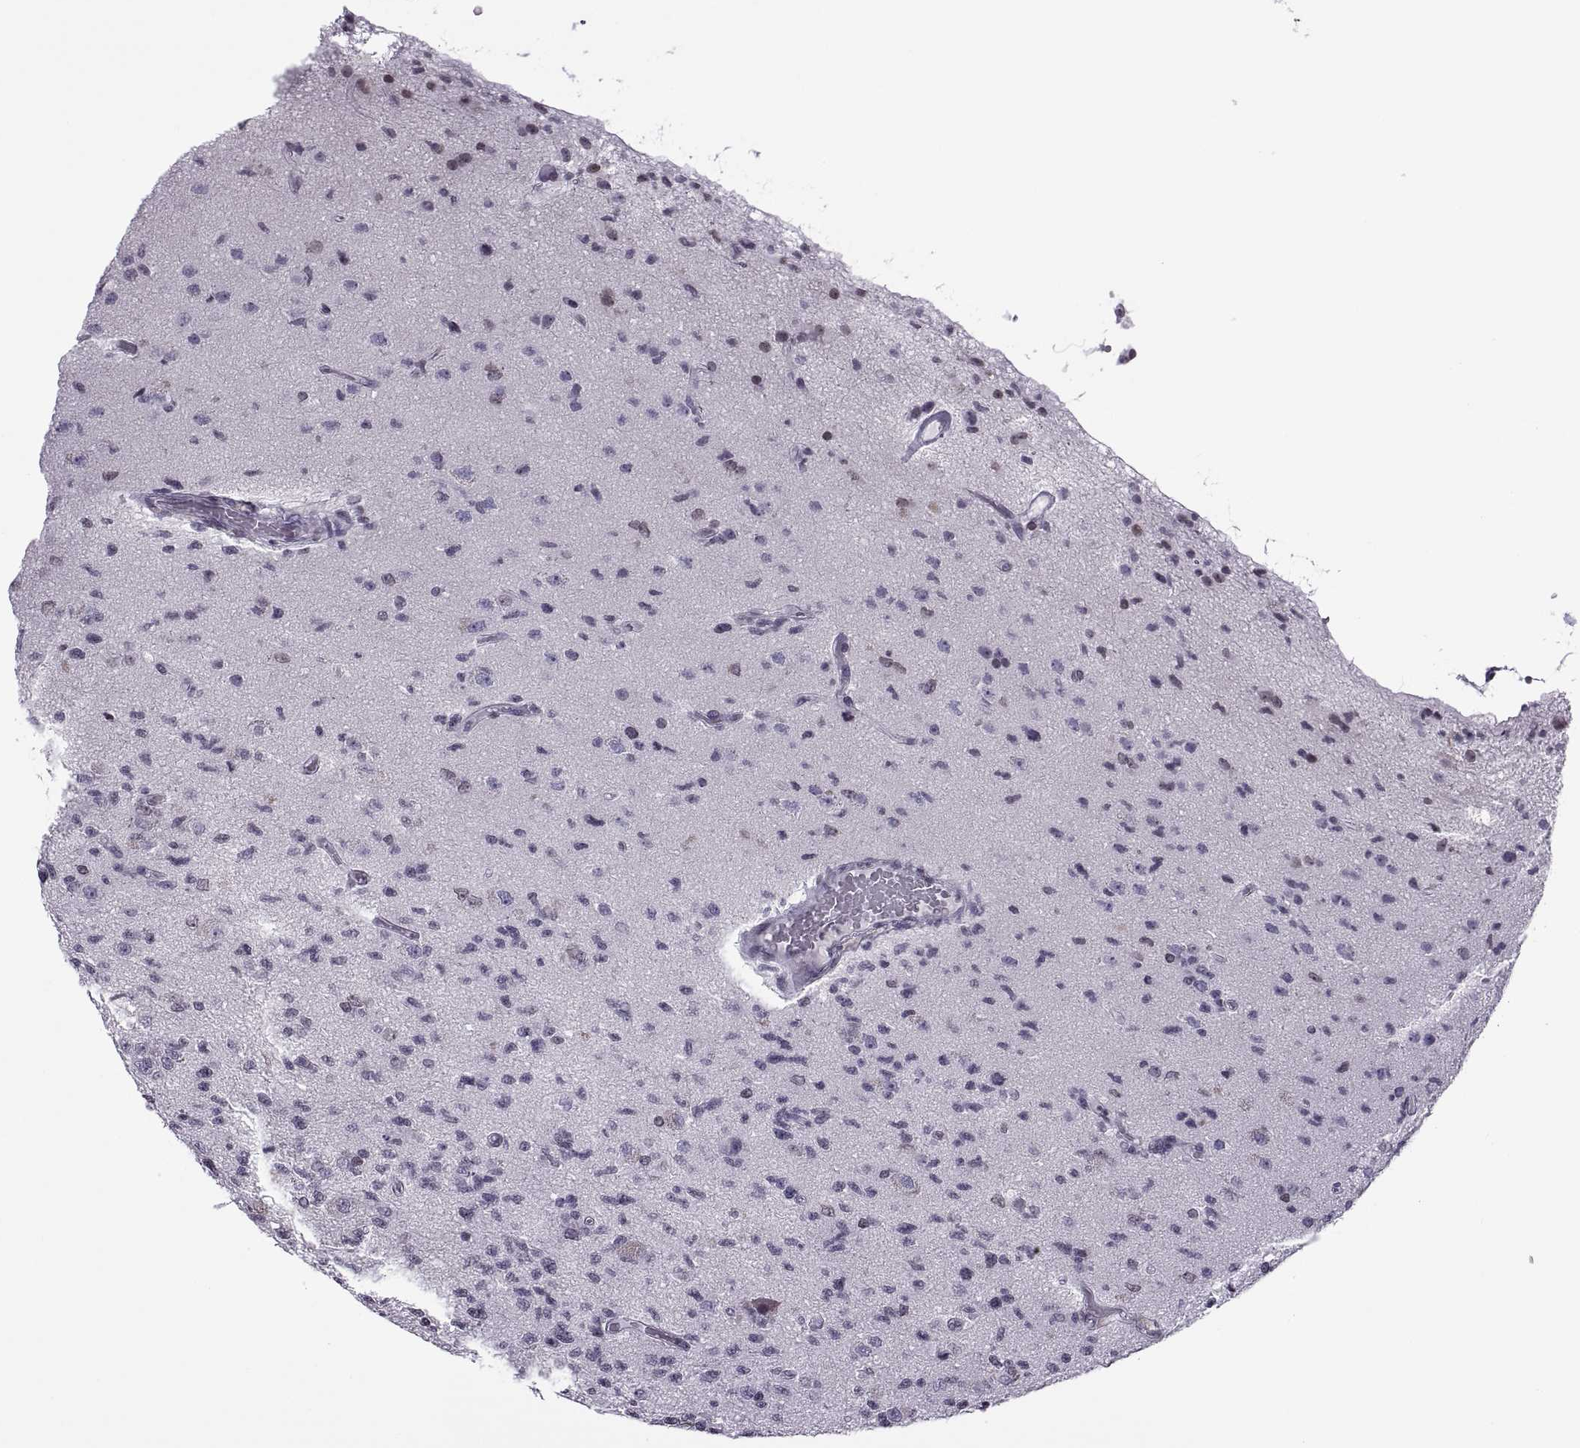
{"staining": {"intensity": "negative", "quantity": "none", "location": "none"}, "tissue": "glioma", "cell_type": "Tumor cells", "image_type": "cancer", "snomed": [{"axis": "morphology", "description": "Glioma, malignant, High grade"}, {"axis": "topography", "description": "Brain"}], "caption": "IHC of human malignant glioma (high-grade) demonstrates no positivity in tumor cells.", "gene": "H1-8", "patient": {"sex": "male", "age": 56}}